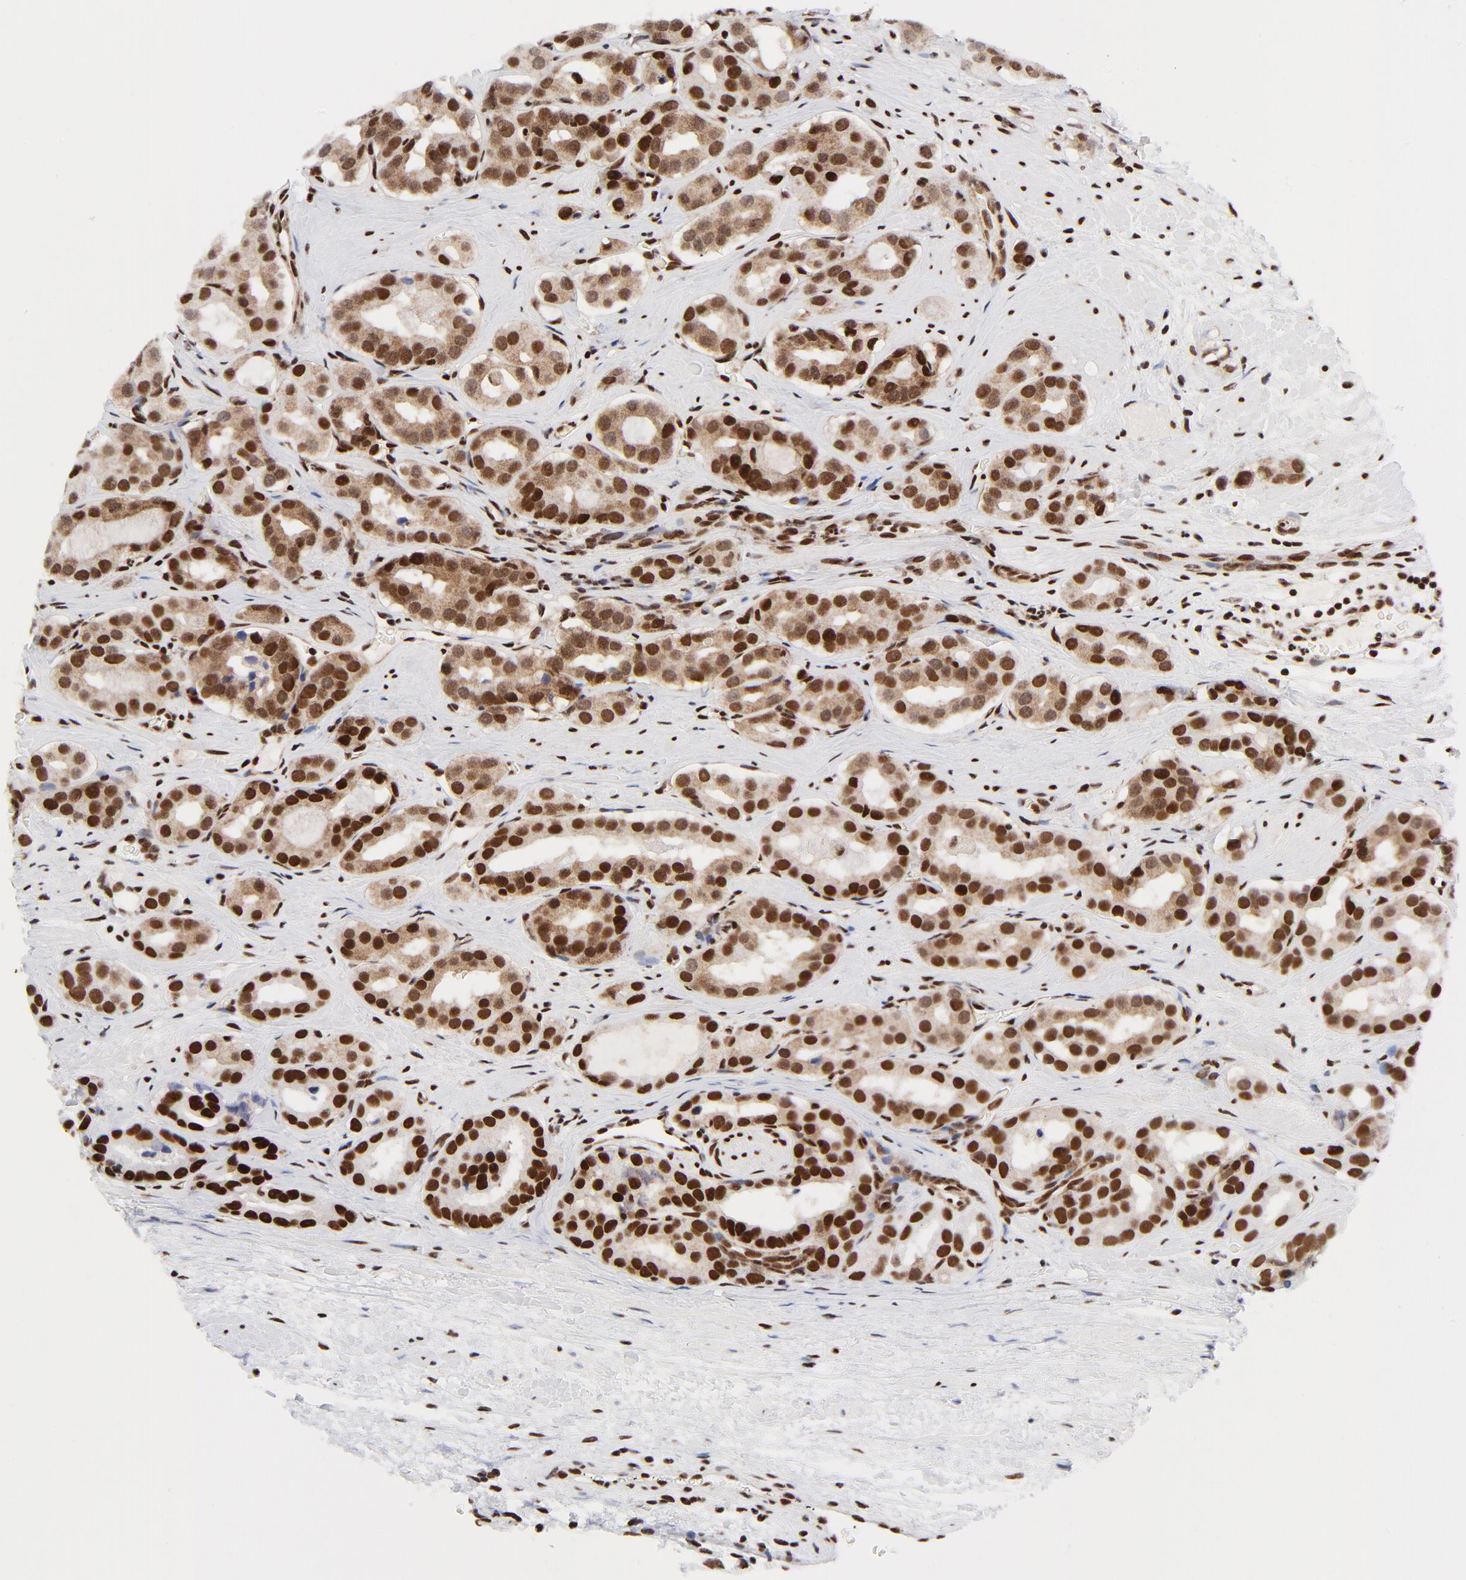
{"staining": {"intensity": "strong", "quantity": ">75%", "location": "nuclear"}, "tissue": "prostate cancer", "cell_type": "Tumor cells", "image_type": "cancer", "snomed": [{"axis": "morphology", "description": "Adenocarcinoma, Low grade"}, {"axis": "topography", "description": "Prostate"}], "caption": "This is an image of immunohistochemistry (IHC) staining of prostate cancer (adenocarcinoma (low-grade)), which shows strong staining in the nuclear of tumor cells.", "gene": "NFYB", "patient": {"sex": "male", "age": 59}}